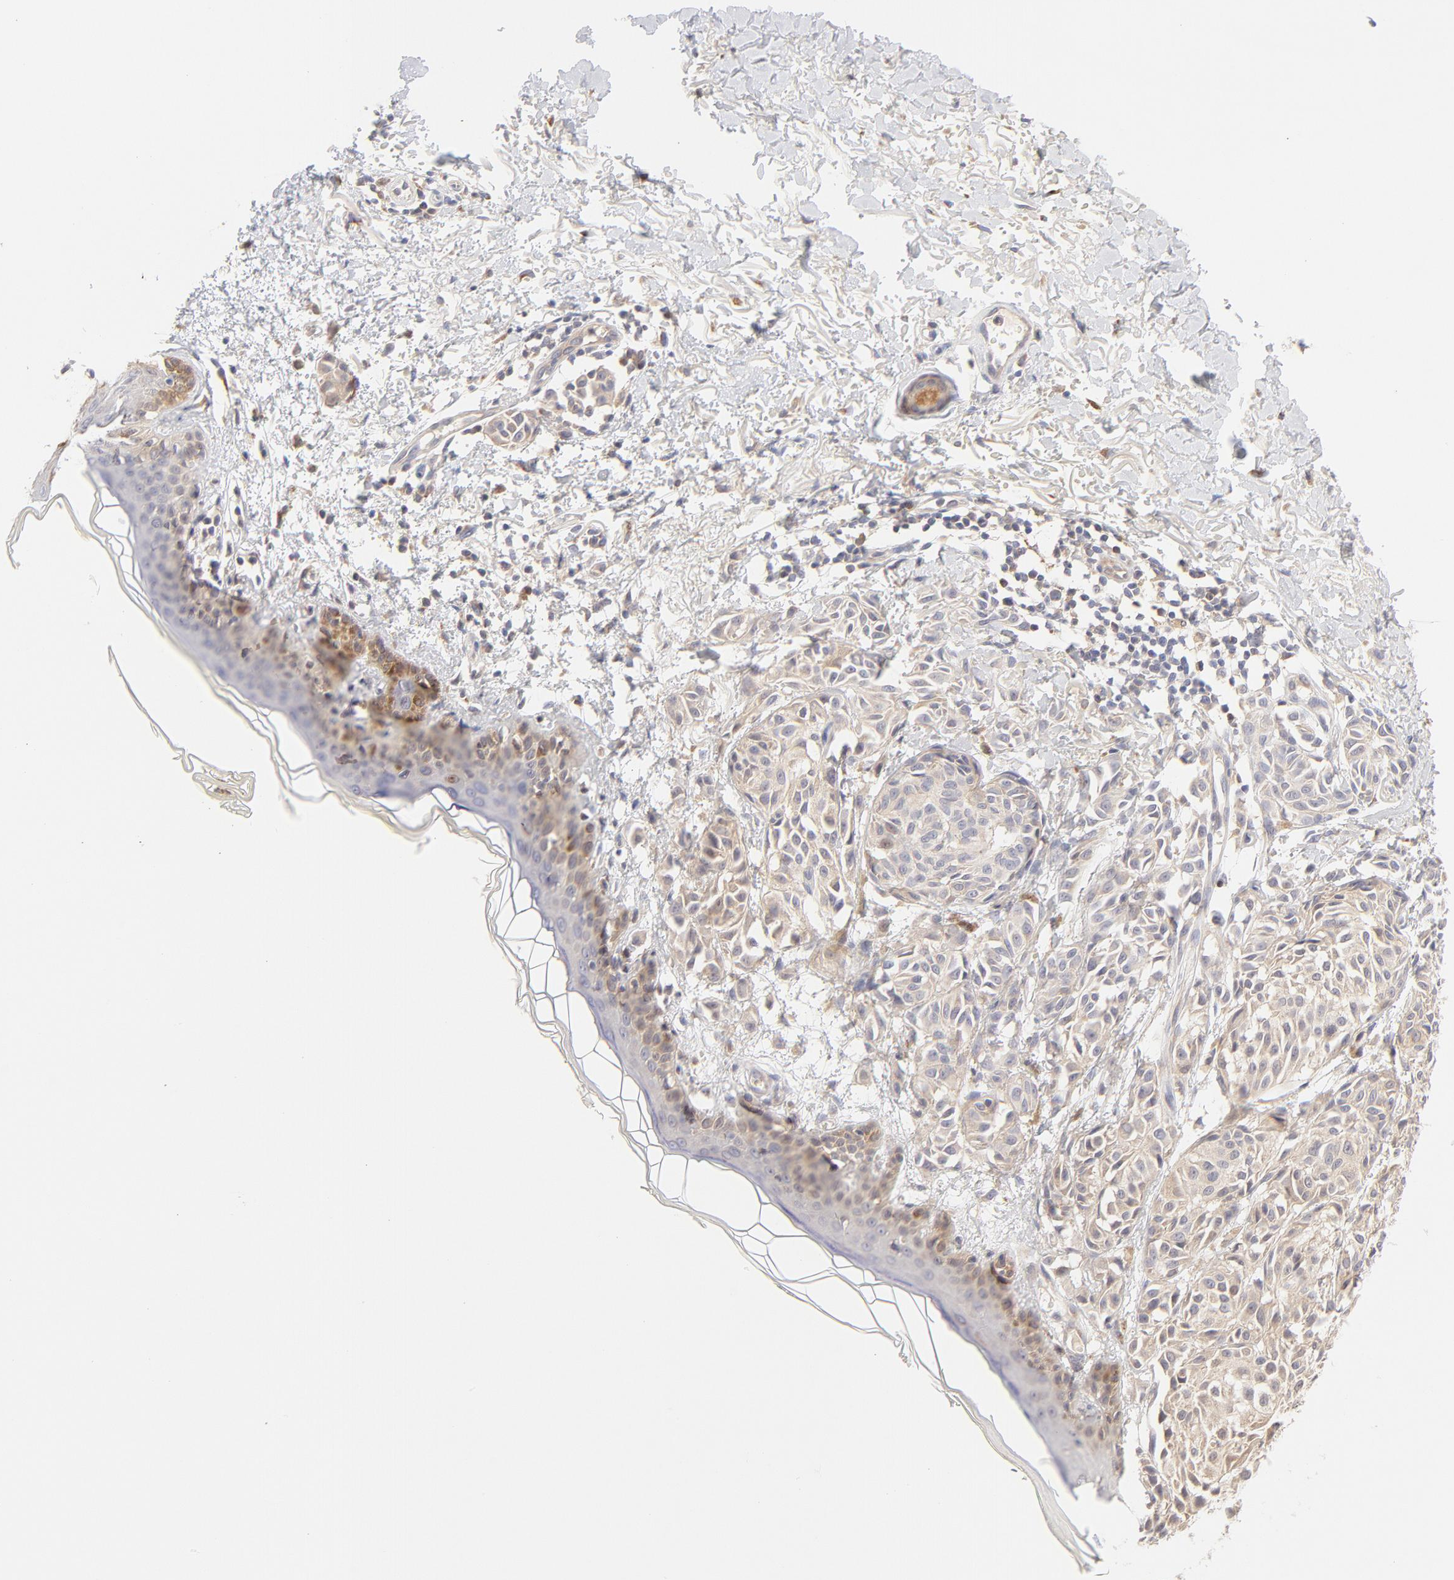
{"staining": {"intensity": "moderate", "quantity": ">75%", "location": "cytoplasmic/membranous"}, "tissue": "melanoma", "cell_type": "Tumor cells", "image_type": "cancer", "snomed": [{"axis": "morphology", "description": "Malignant melanoma, NOS"}, {"axis": "topography", "description": "Skin"}], "caption": "This image demonstrates malignant melanoma stained with immunohistochemistry to label a protein in brown. The cytoplasmic/membranous of tumor cells show moderate positivity for the protein. Nuclei are counter-stained blue.", "gene": "RPS6KA1", "patient": {"sex": "male", "age": 76}}